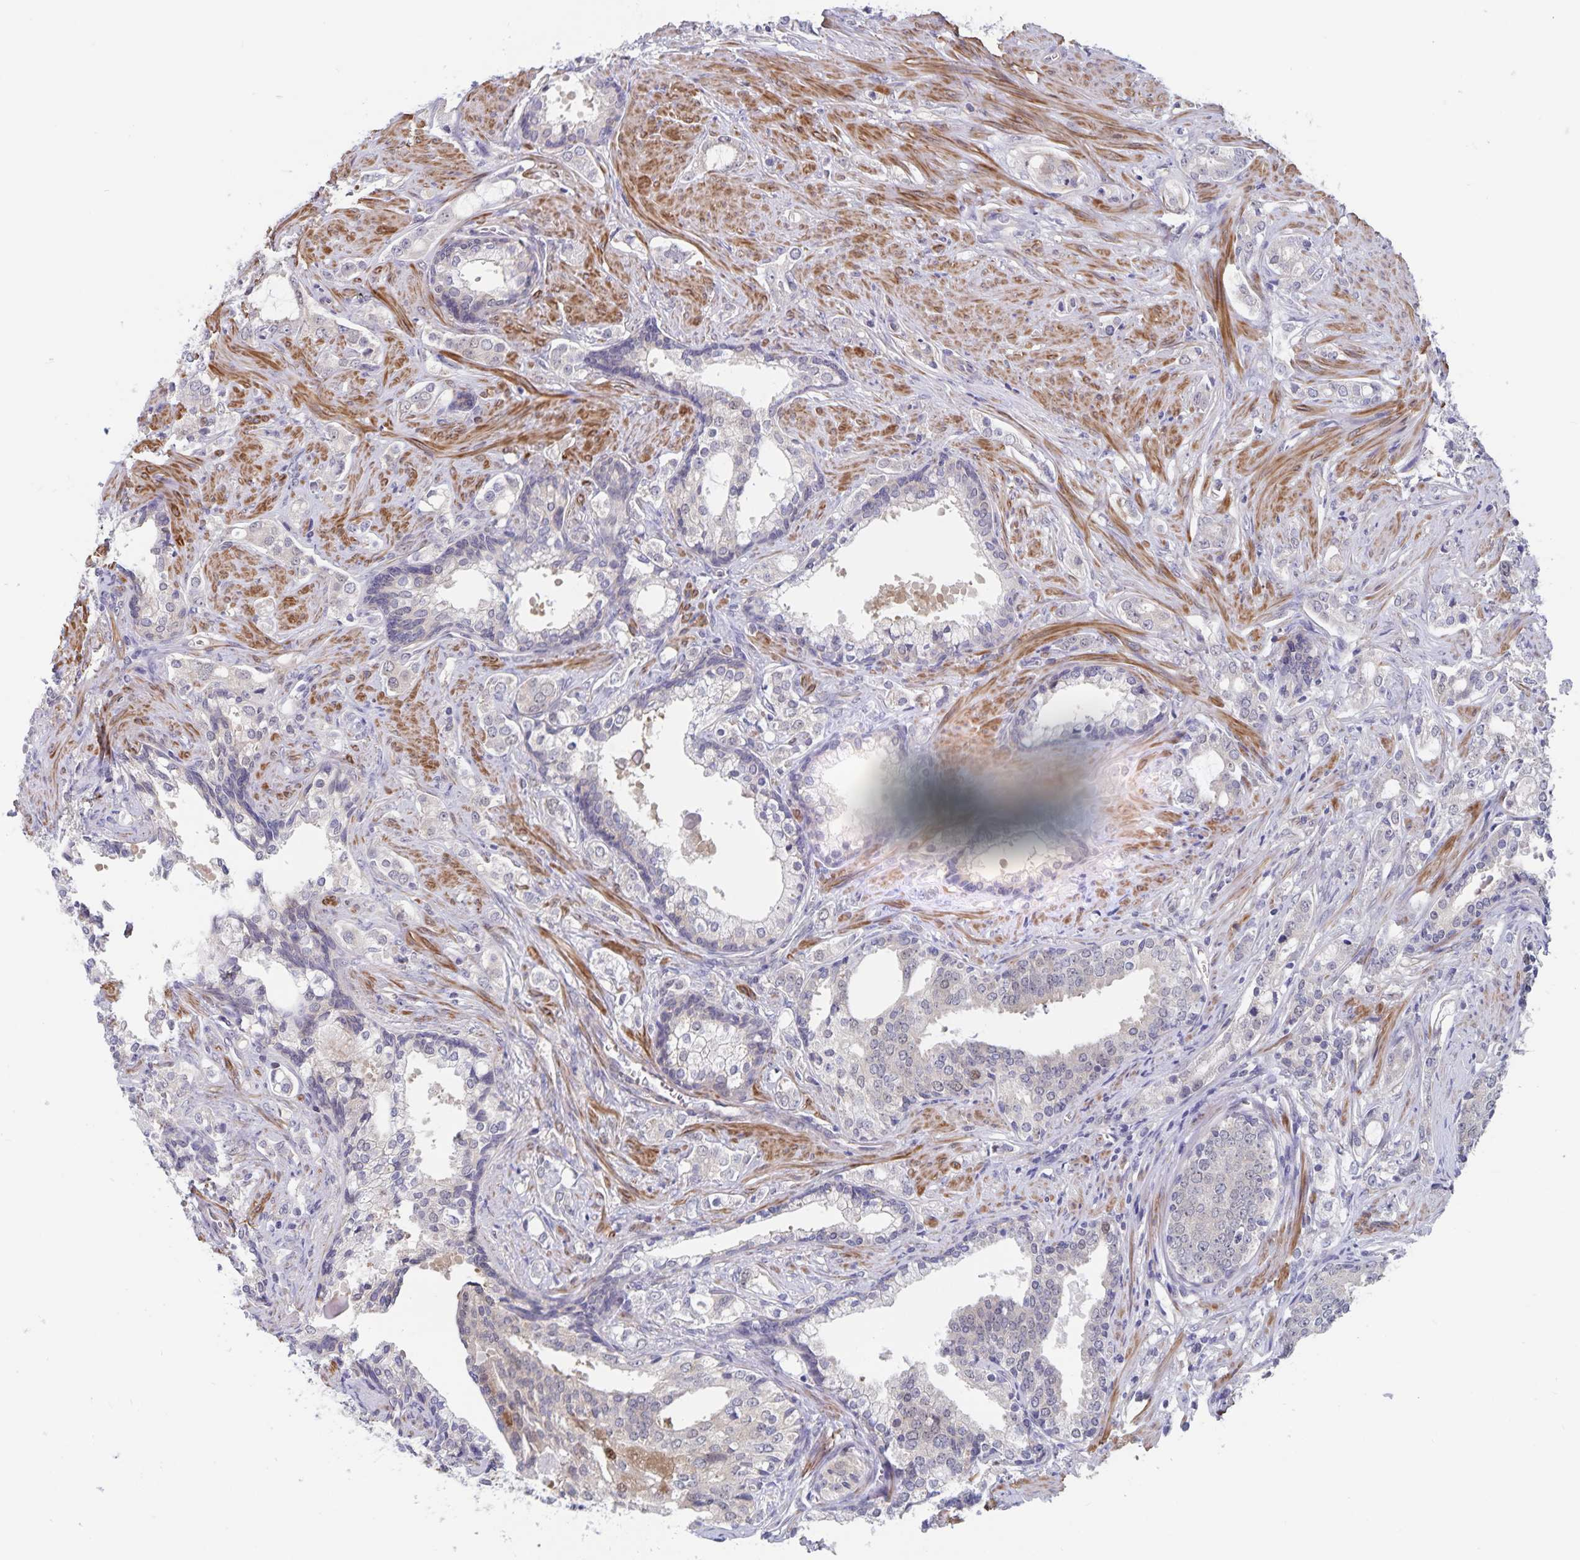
{"staining": {"intensity": "weak", "quantity": "<25%", "location": "nuclear"}, "tissue": "prostate cancer", "cell_type": "Tumor cells", "image_type": "cancer", "snomed": [{"axis": "morphology", "description": "Adenocarcinoma, Medium grade"}, {"axis": "topography", "description": "Prostate"}], "caption": "Prostate cancer (medium-grade adenocarcinoma) stained for a protein using immunohistochemistry reveals no staining tumor cells.", "gene": "BAG6", "patient": {"sex": "male", "age": 57}}